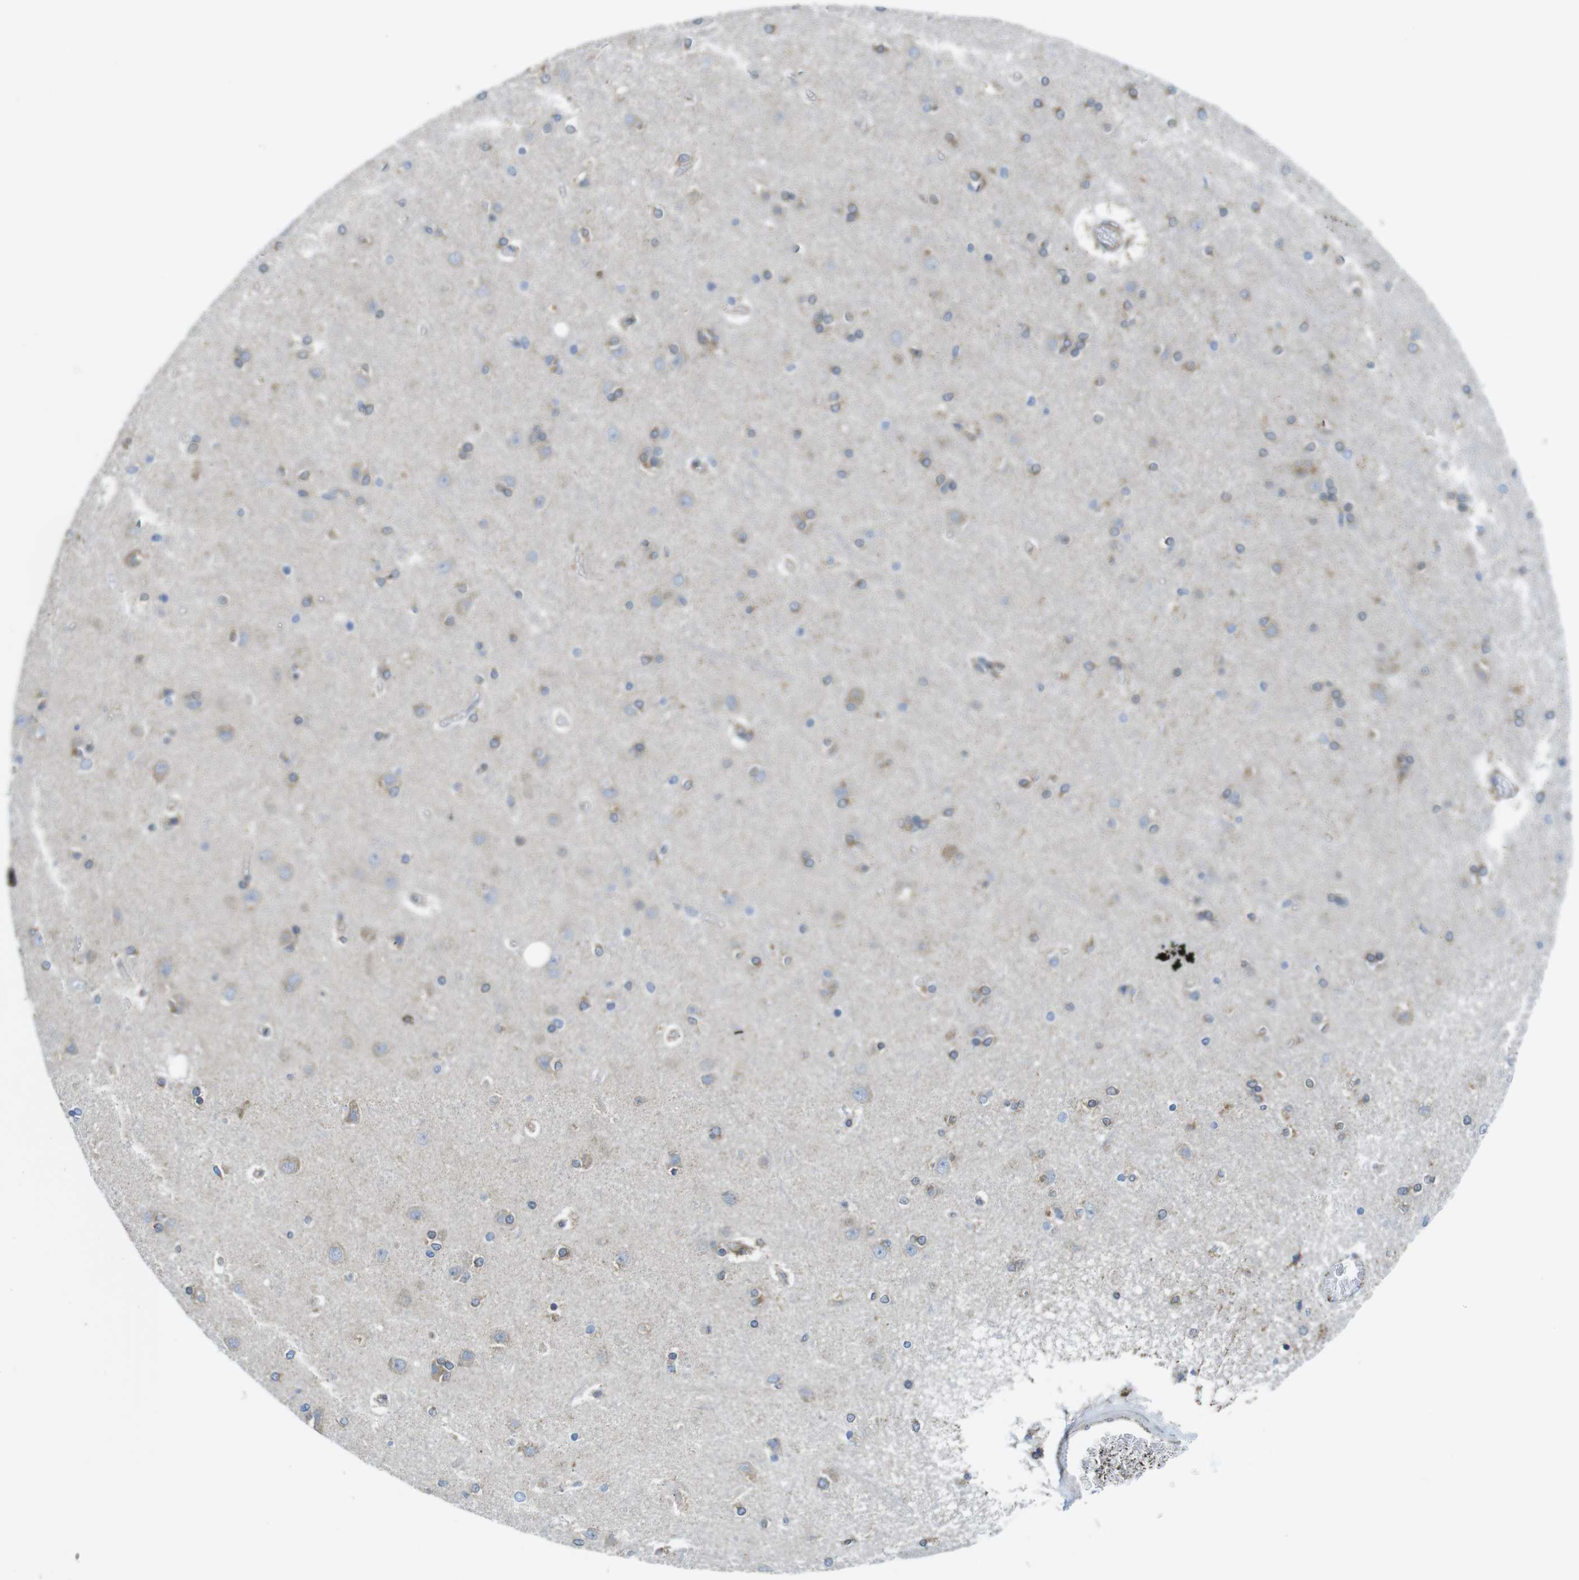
{"staining": {"intensity": "weak", "quantity": ">75%", "location": "cytoplasmic/membranous"}, "tissue": "cerebral cortex", "cell_type": "Endothelial cells", "image_type": "normal", "snomed": [{"axis": "morphology", "description": "Normal tissue, NOS"}, {"axis": "topography", "description": "Cerebral cortex"}], "caption": "Immunohistochemical staining of normal cerebral cortex exhibits >75% levels of weak cytoplasmic/membranous protein positivity in approximately >75% of endothelial cells. The protein of interest is shown in brown color, while the nuclei are stained blue.", "gene": "KCNE3", "patient": {"sex": "female", "age": 54}}